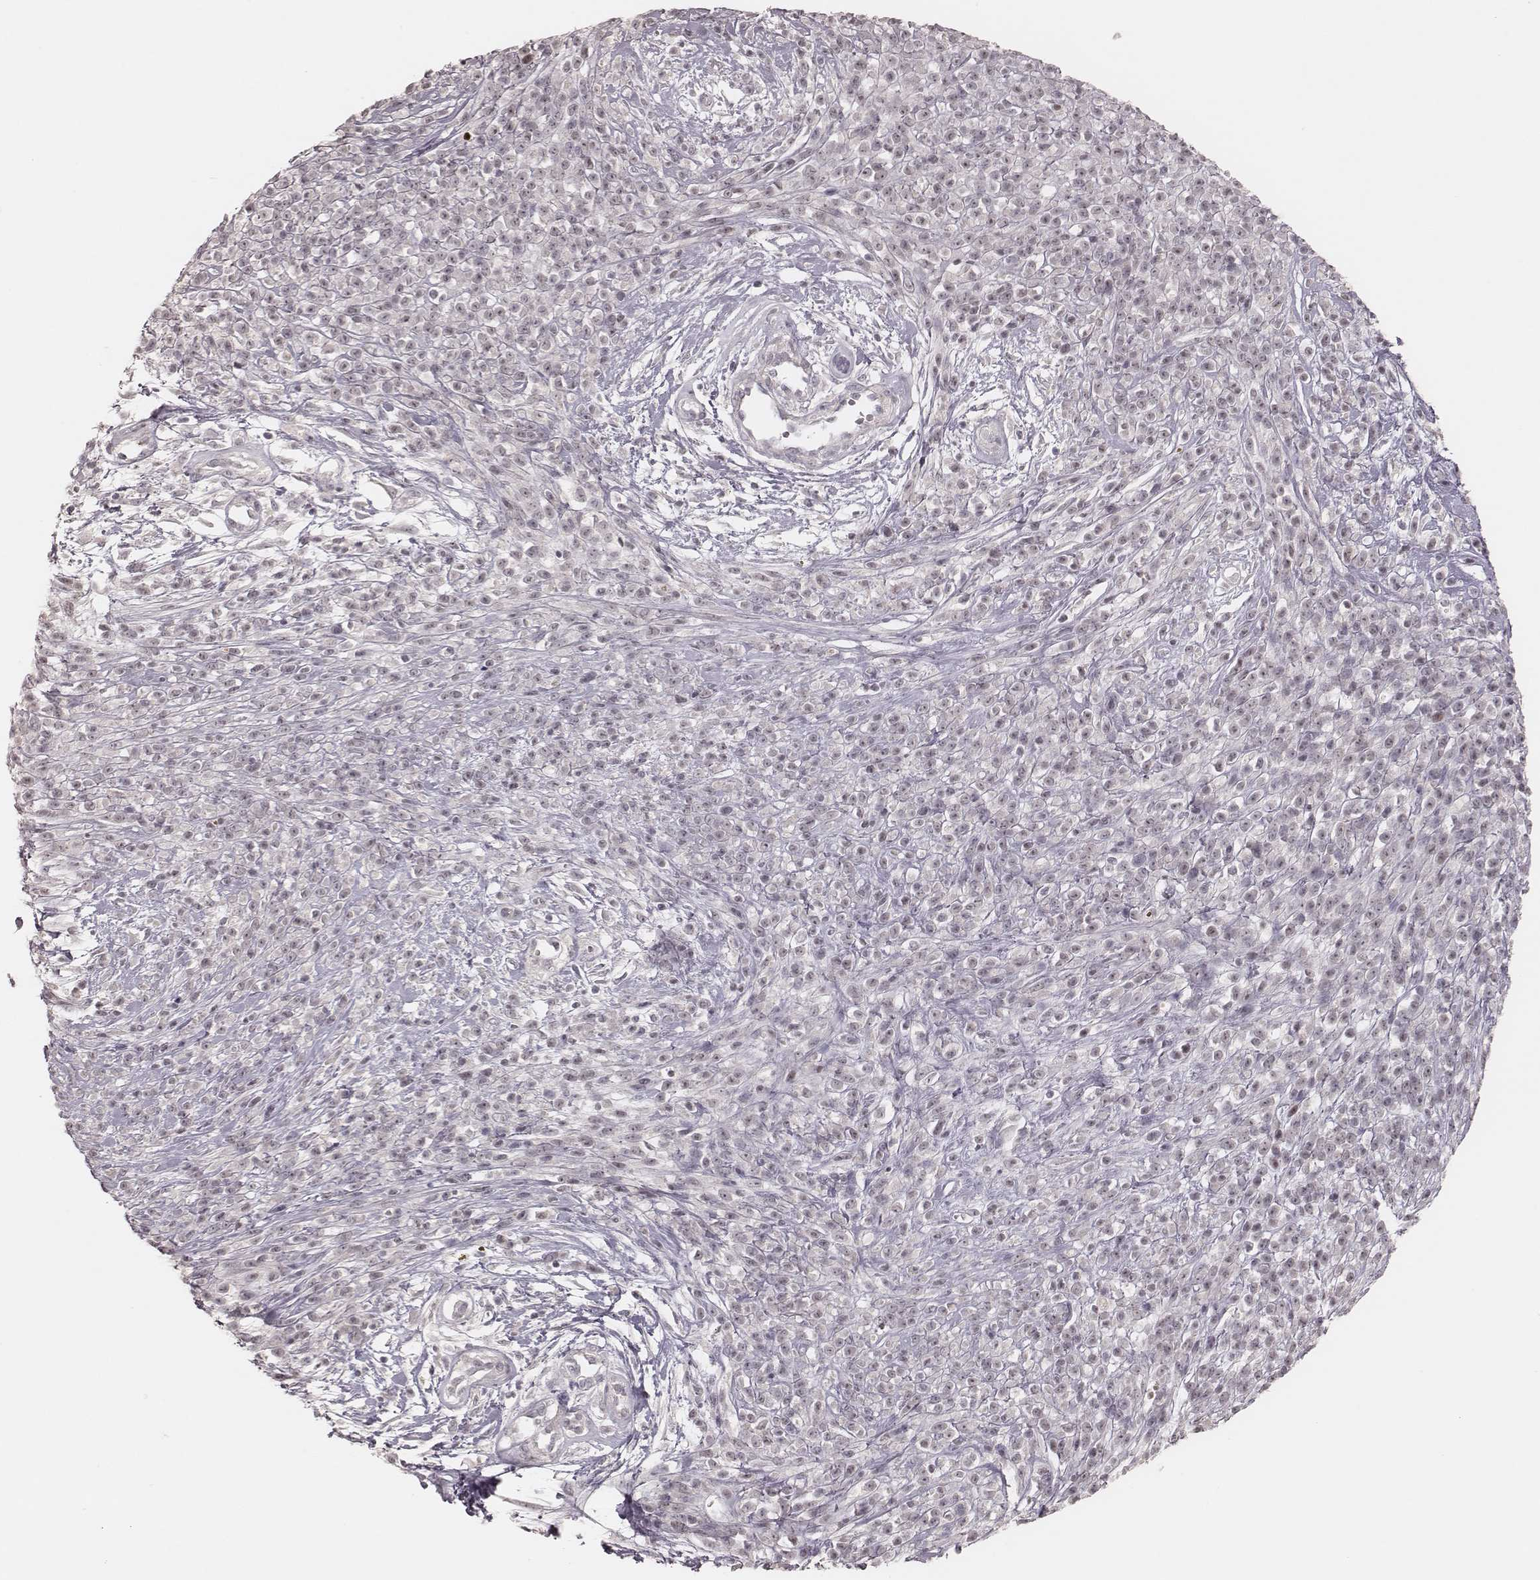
{"staining": {"intensity": "negative", "quantity": "none", "location": "none"}, "tissue": "melanoma", "cell_type": "Tumor cells", "image_type": "cancer", "snomed": [{"axis": "morphology", "description": "Malignant melanoma, NOS"}, {"axis": "topography", "description": "Skin"}, {"axis": "topography", "description": "Skin of trunk"}], "caption": "Melanoma was stained to show a protein in brown. There is no significant staining in tumor cells.", "gene": "FAM13B", "patient": {"sex": "male", "age": 74}}